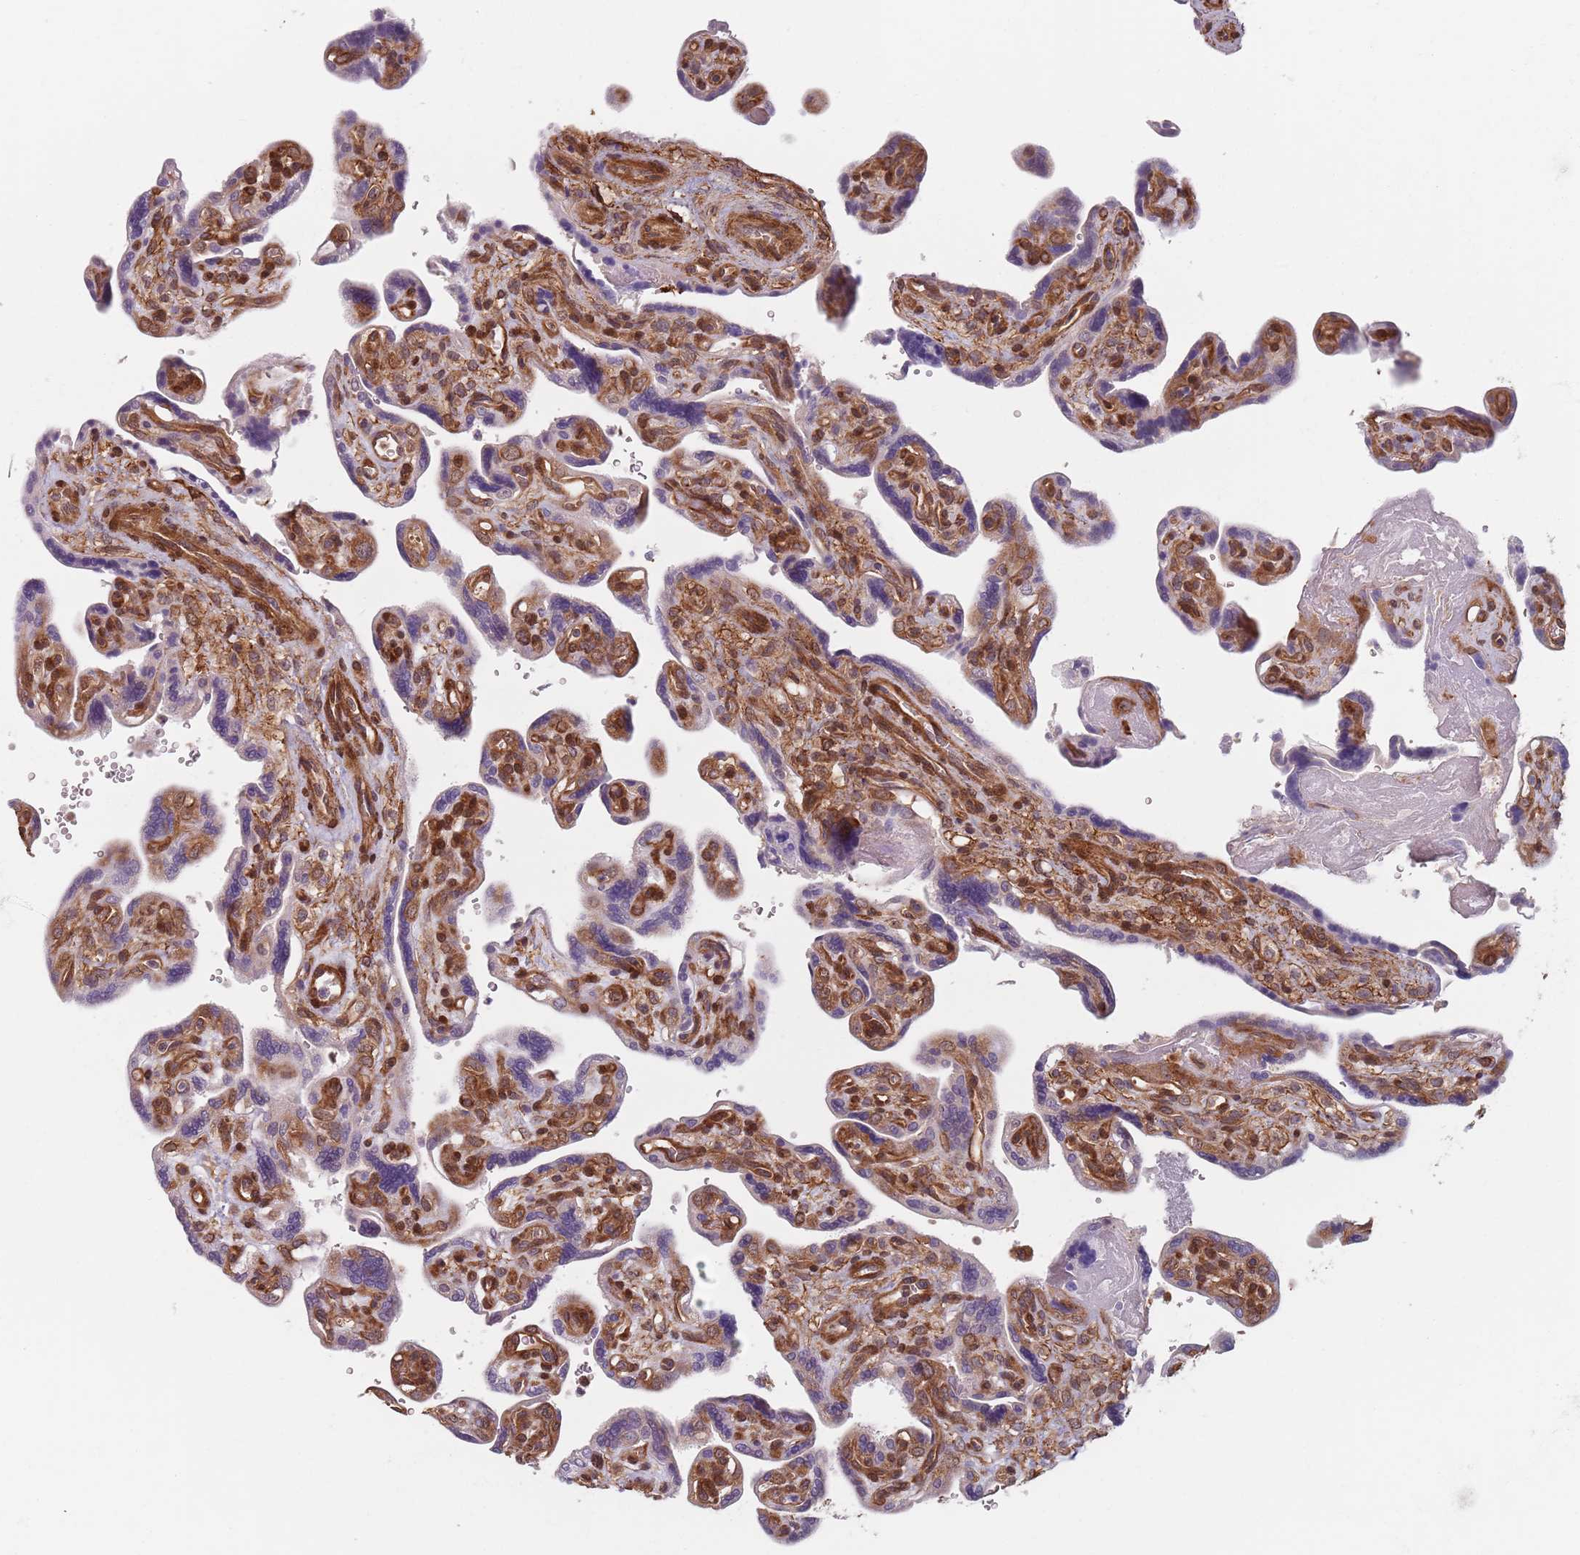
{"staining": {"intensity": "strong", "quantity": "25%-75%", "location": "cytoplasmic/membranous"}, "tissue": "placenta", "cell_type": "Trophoblastic cells", "image_type": "normal", "snomed": [{"axis": "morphology", "description": "Normal tissue, NOS"}, {"axis": "topography", "description": "Placenta"}], "caption": "Trophoblastic cells reveal high levels of strong cytoplasmic/membranous staining in about 25%-75% of cells in normal human placenta.", "gene": "NOTCH3", "patient": {"sex": "female", "age": 39}}